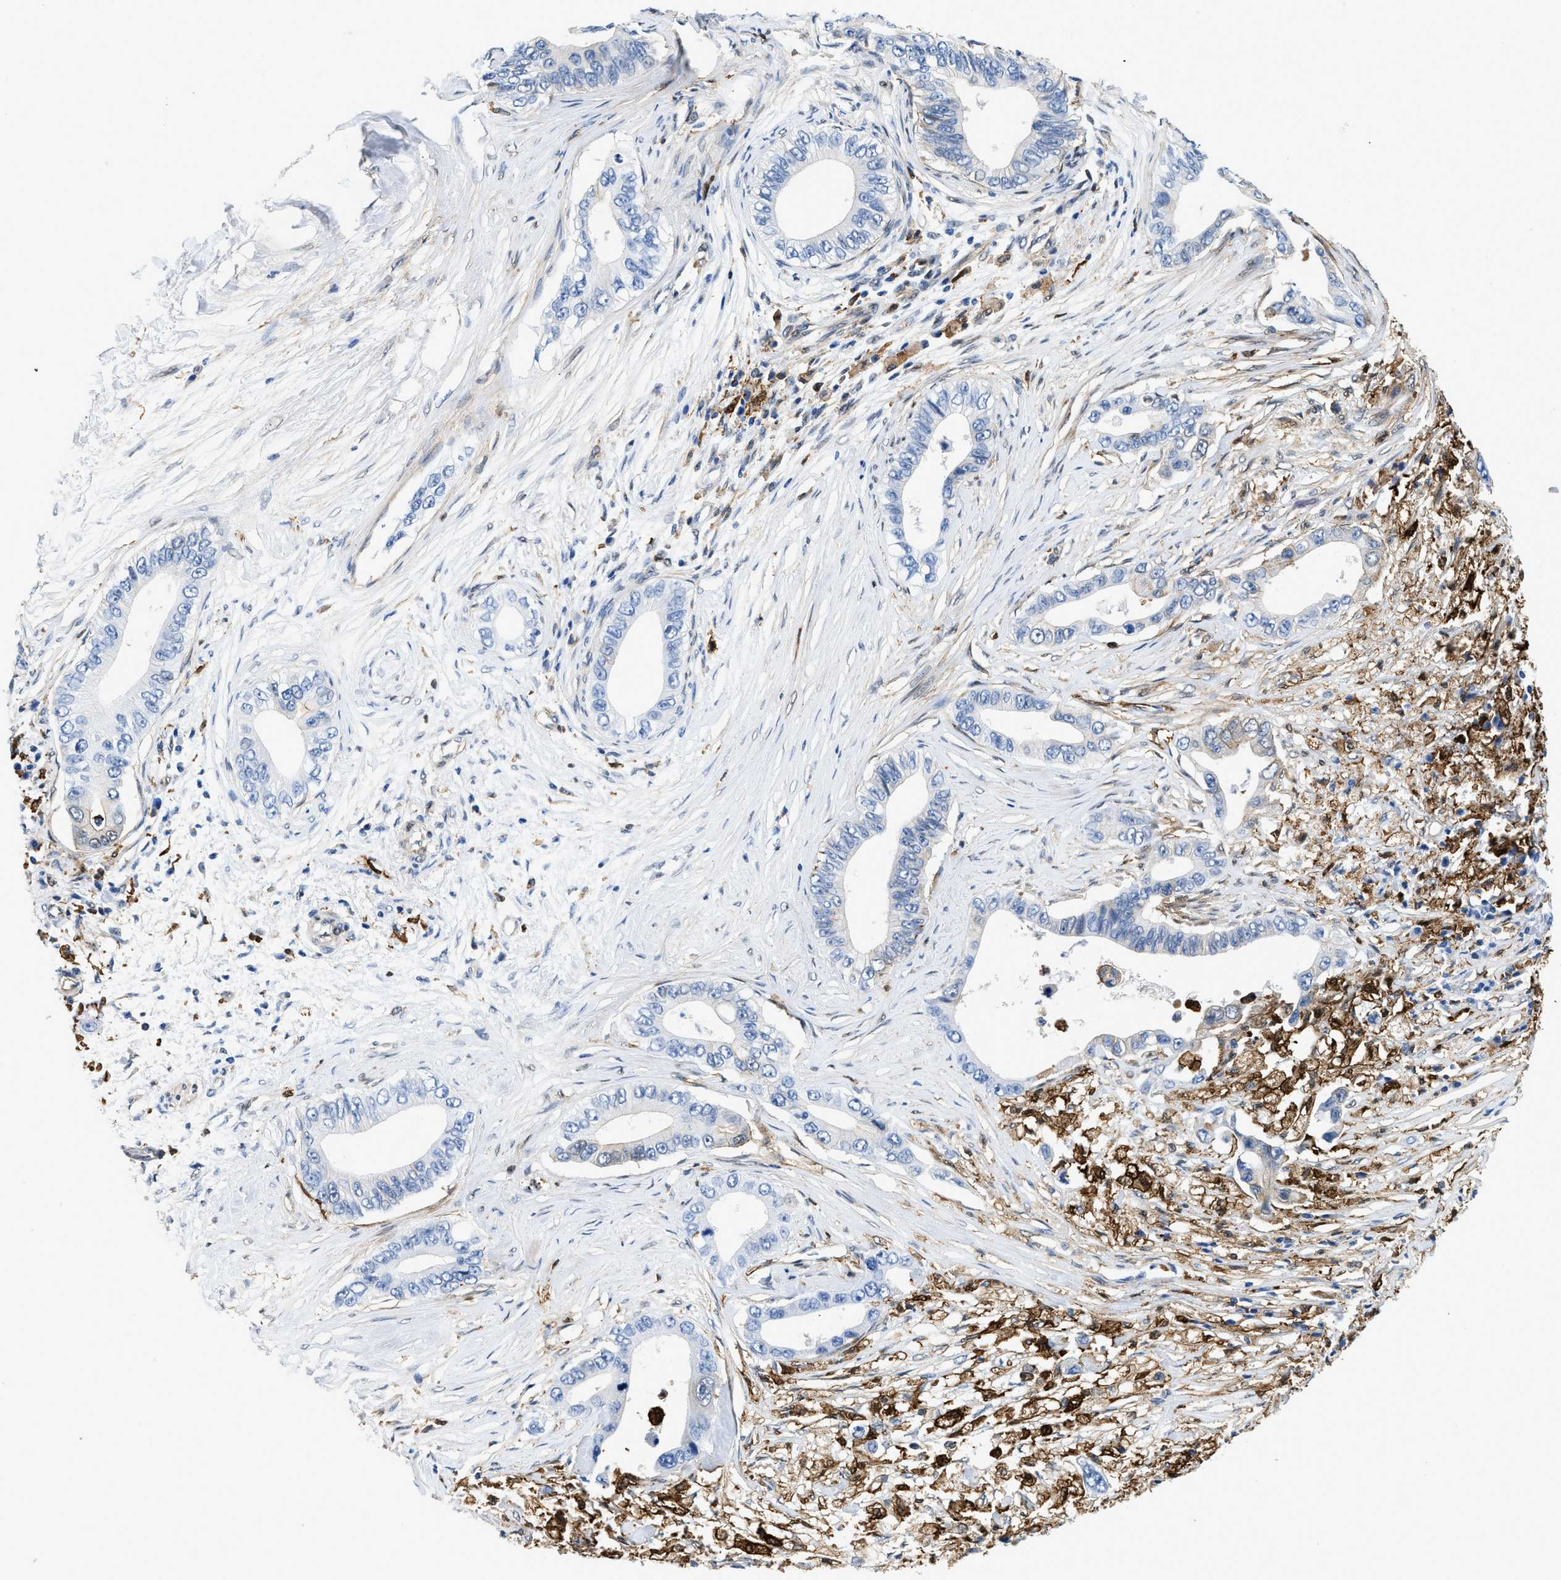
{"staining": {"intensity": "moderate", "quantity": "<25%", "location": "cytoplasmic/membranous"}, "tissue": "pancreatic cancer", "cell_type": "Tumor cells", "image_type": "cancer", "snomed": [{"axis": "morphology", "description": "Adenocarcinoma, NOS"}, {"axis": "topography", "description": "Pancreas"}], "caption": "Human adenocarcinoma (pancreatic) stained with a protein marker reveals moderate staining in tumor cells.", "gene": "GSN", "patient": {"sex": "male", "age": 77}}